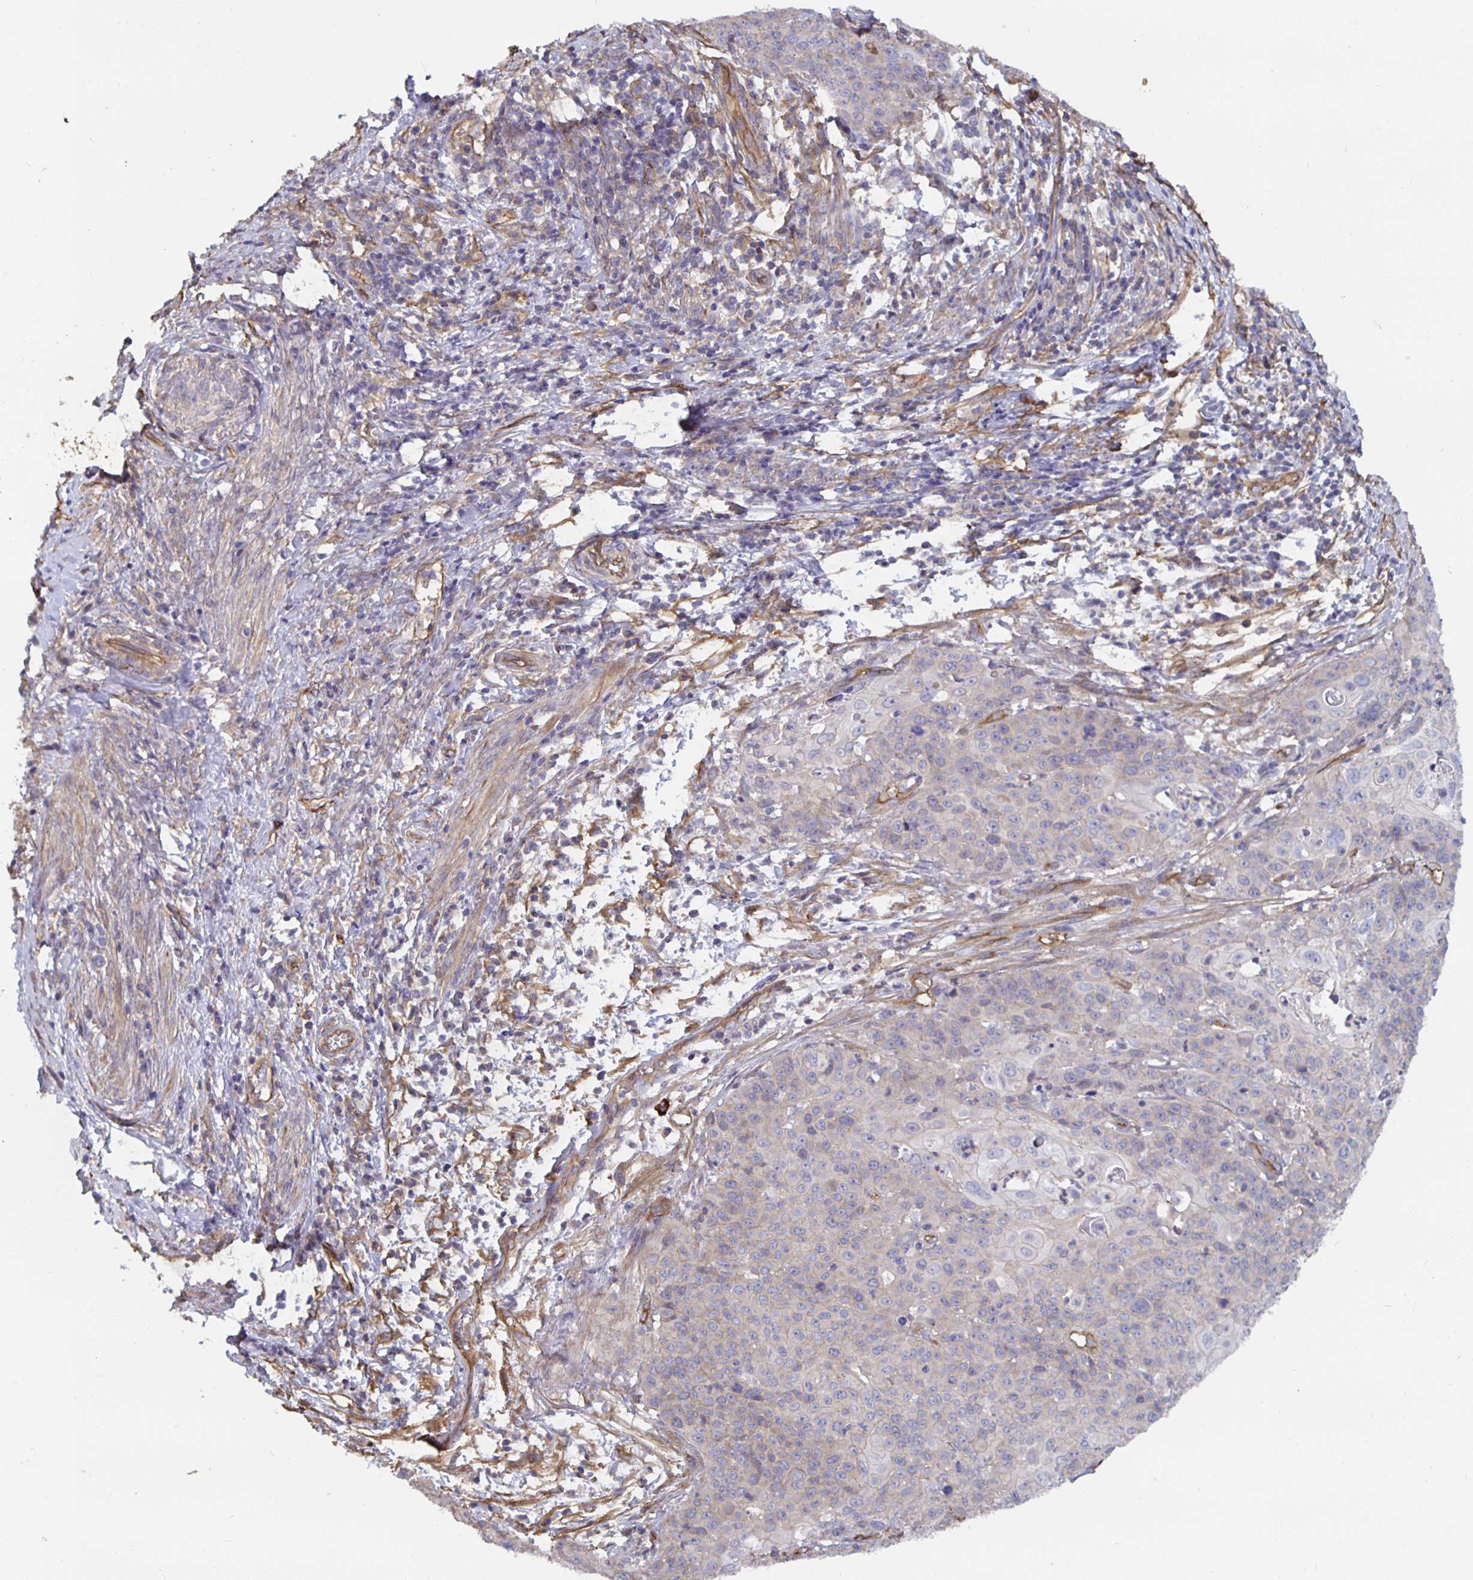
{"staining": {"intensity": "negative", "quantity": "none", "location": "none"}, "tissue": "cervical cancer", "cell_type": "Tumor cells", "image_type": "cancer", "snomed": [{"axis": "morphology", "description": "Squamous cell carcinoma, NOS"}, {"axis": "topography", "description": "Cervix"}], "caption": "A photomicrograph of human squamous cell carcinoma (cervical) is negative for staining in tumor cells.", "gene": "ARHGEF39", "patient": {"sex": "female", "age": 65}}